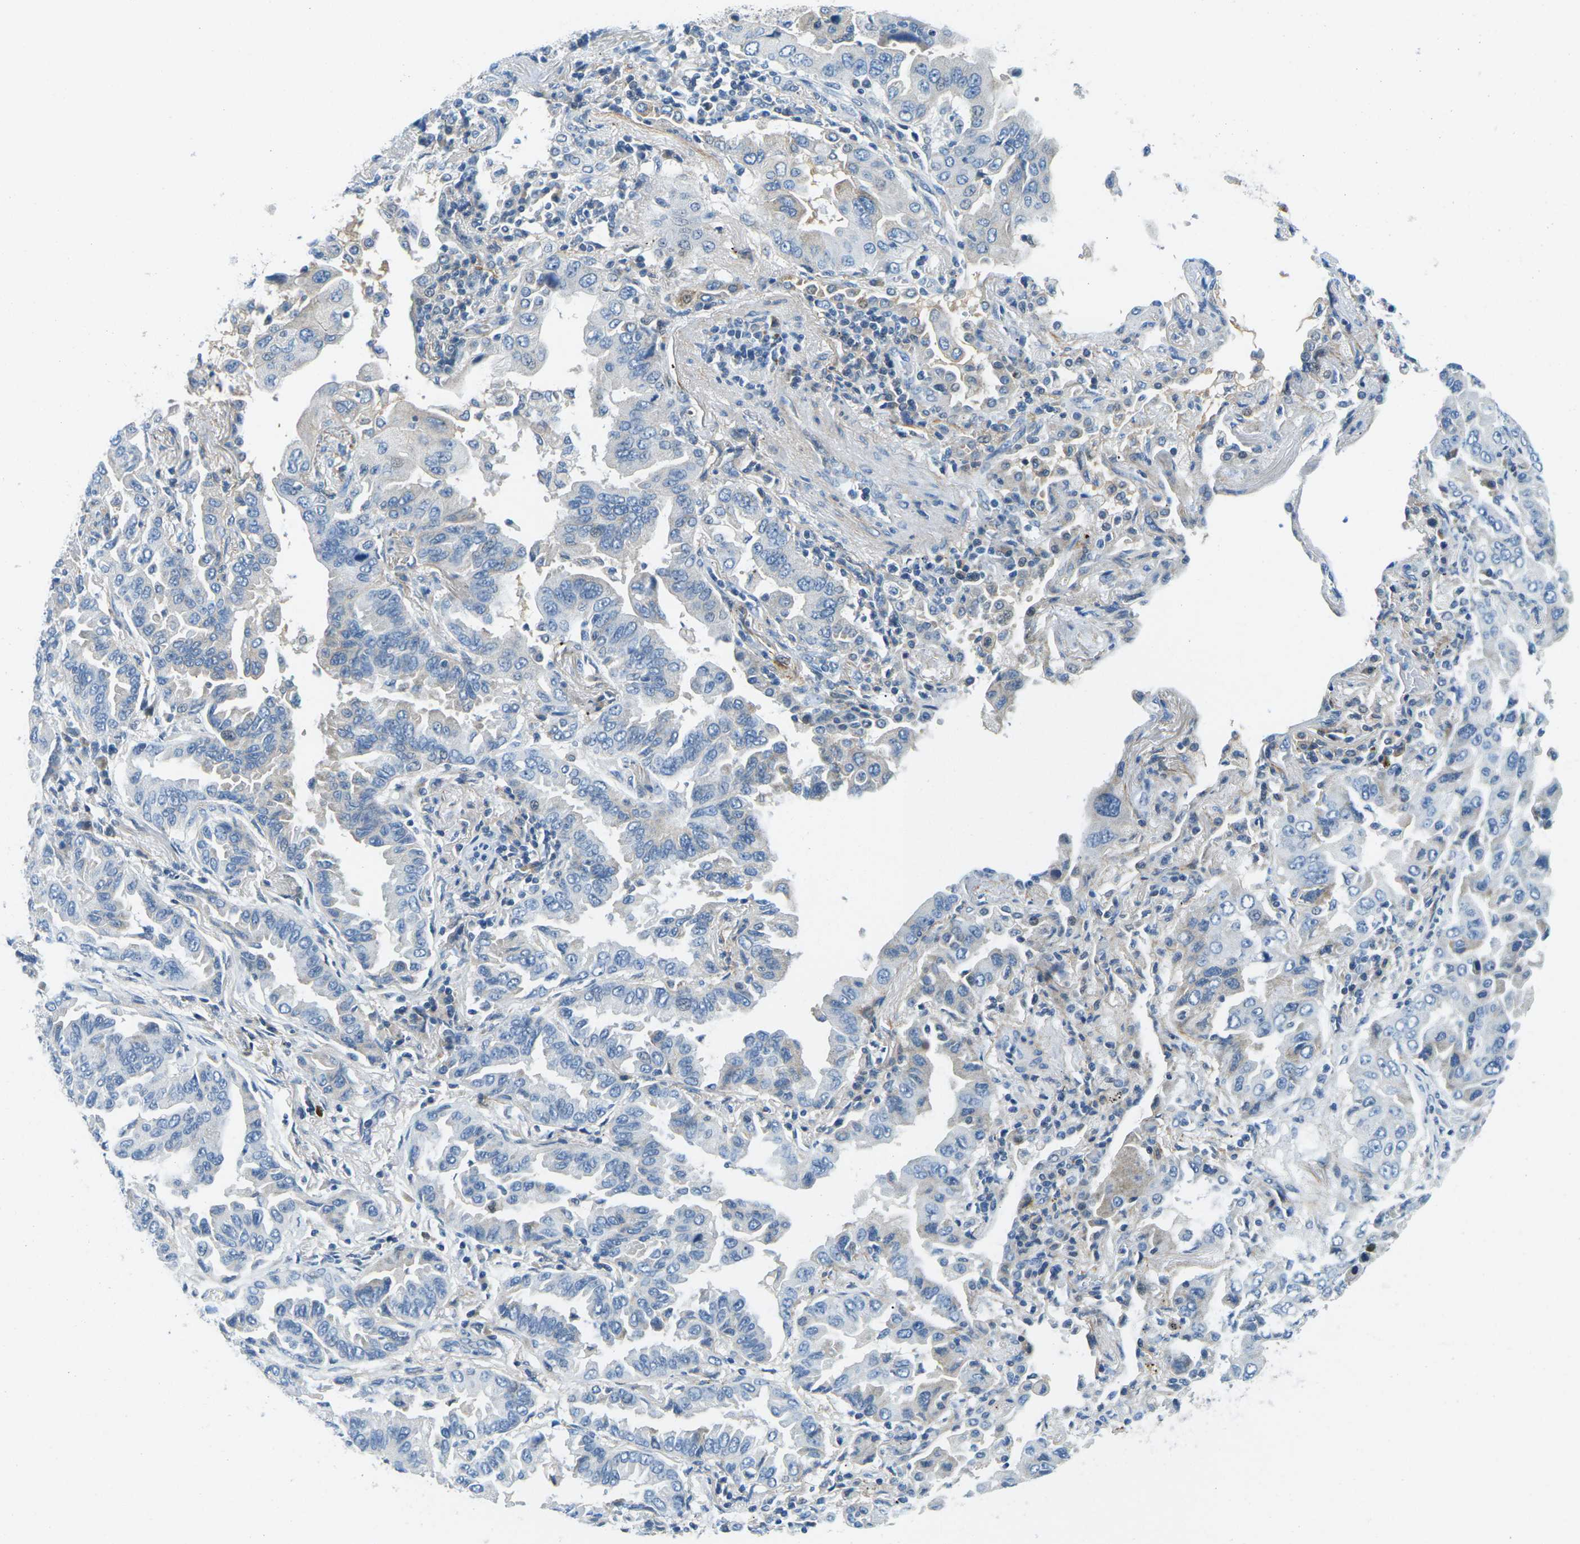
{"staining": {"intensity": "negative", "quantity": "none", "location": "none"}, "tissue": "lung cancer", "cell_type": "Tumor cells", "image_type": "cancer", "snomed": [{"axis": "morphology", "description": "Adenocarcinoma, NOS"}, {"axis": "topography", "description": "Lung"}], "caption": "Adenocarcinoma (lung) was stained to show a protein in brown. There is no significant expression in tumor cells.", "gene": "CFB", "patient": {"sex": "female", "age": 65}}